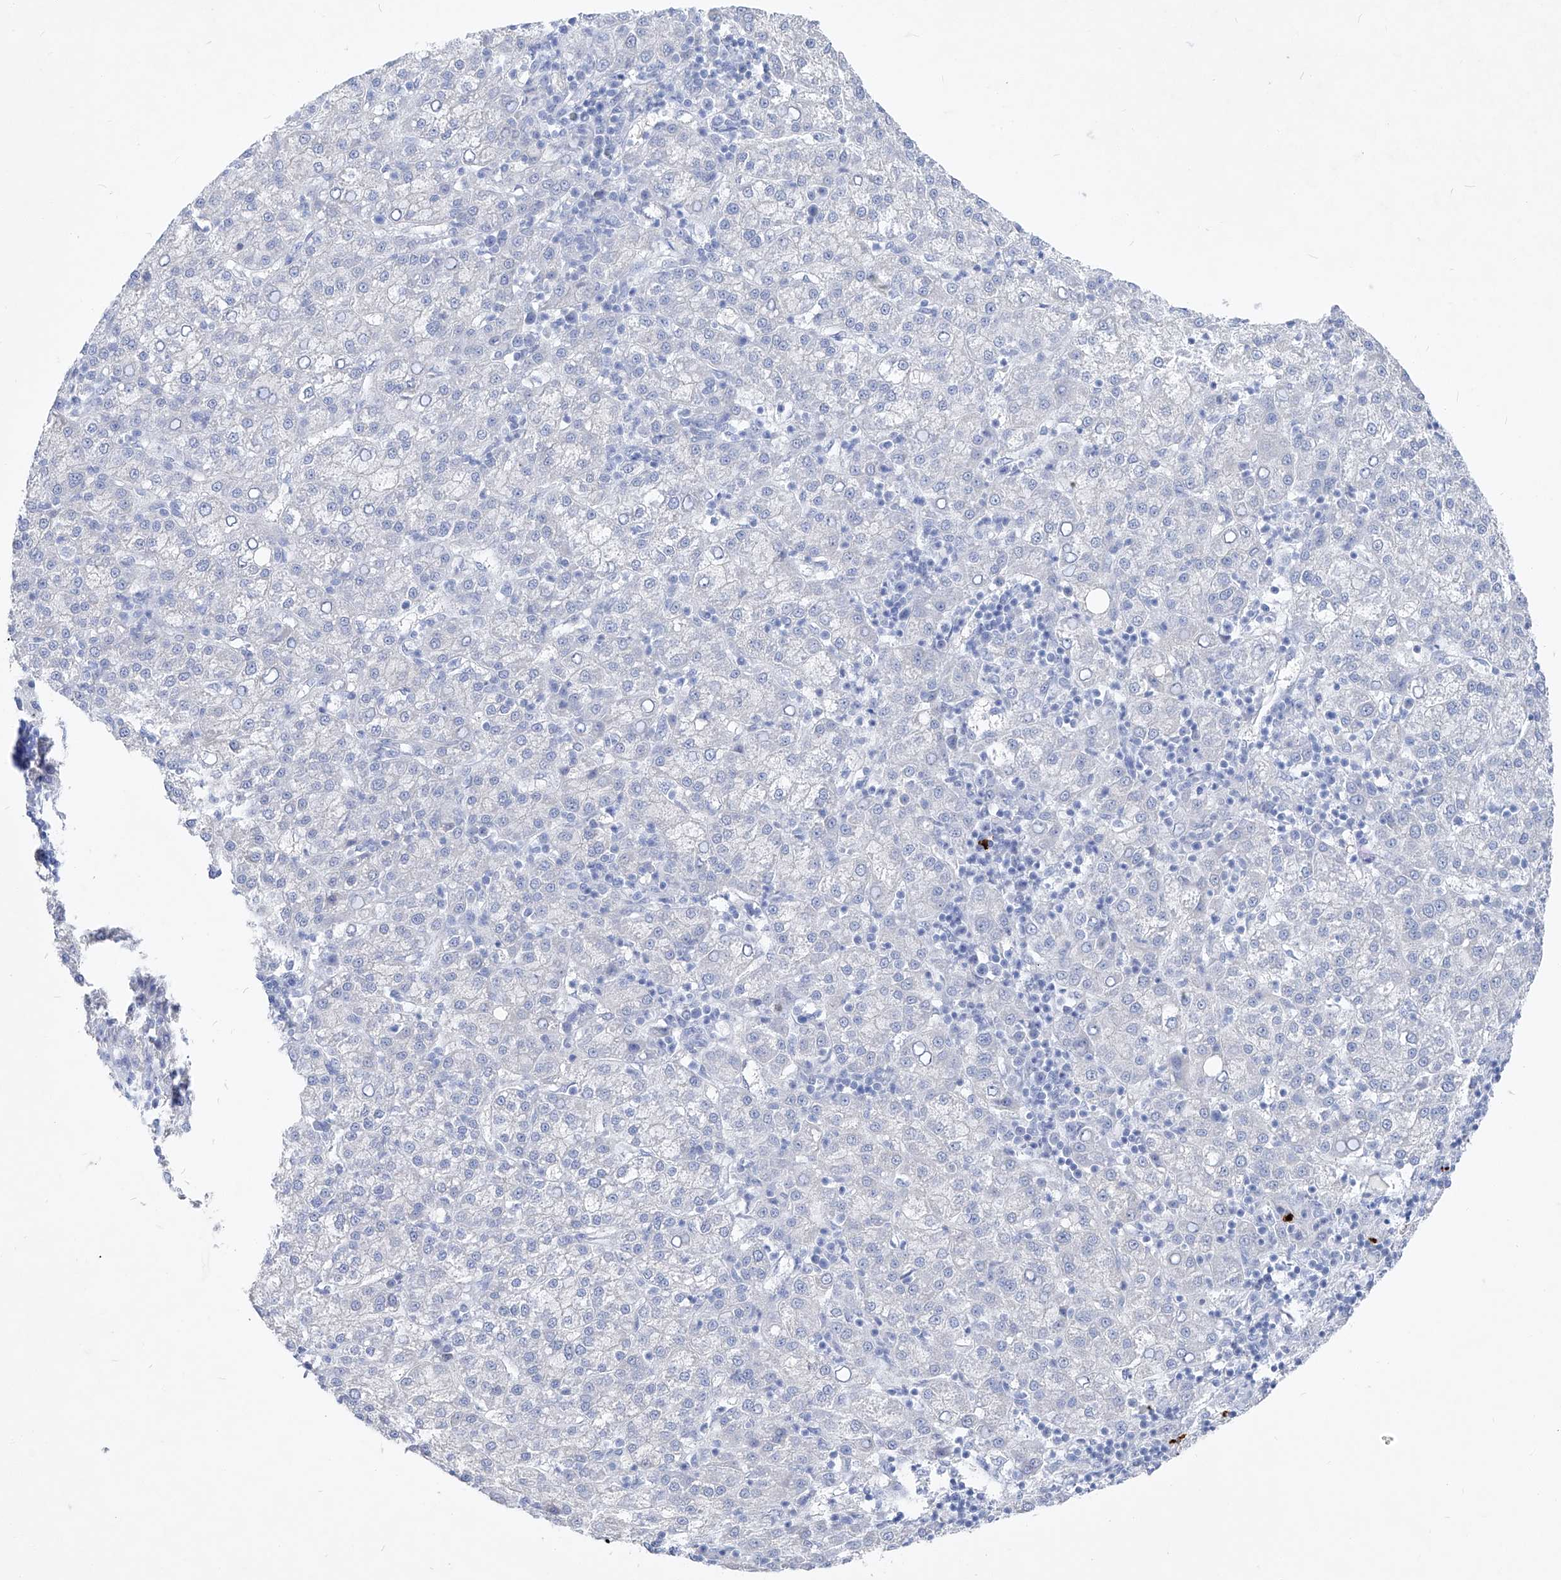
{"staining": {"intensity": "negative", "quantity": "none", "location": "none"}, "tissue": "liver cancer", "cell_type": "Tumor cells", "image_type": "cancer", "snomed": [{"axis": "morphology", "description": "Carcinoma, Hepatocellular, NOS"}, {"axis": "topography", "description": "Liver"}], "caption": "The immunohistochemistry (IHC) photomicrograph has no significant expression in tumor cells of liver cancer (hepatocellular carcinoma) tissue.", "gene": "FRS3", "patient": {"sex": "female", "age": 58}}